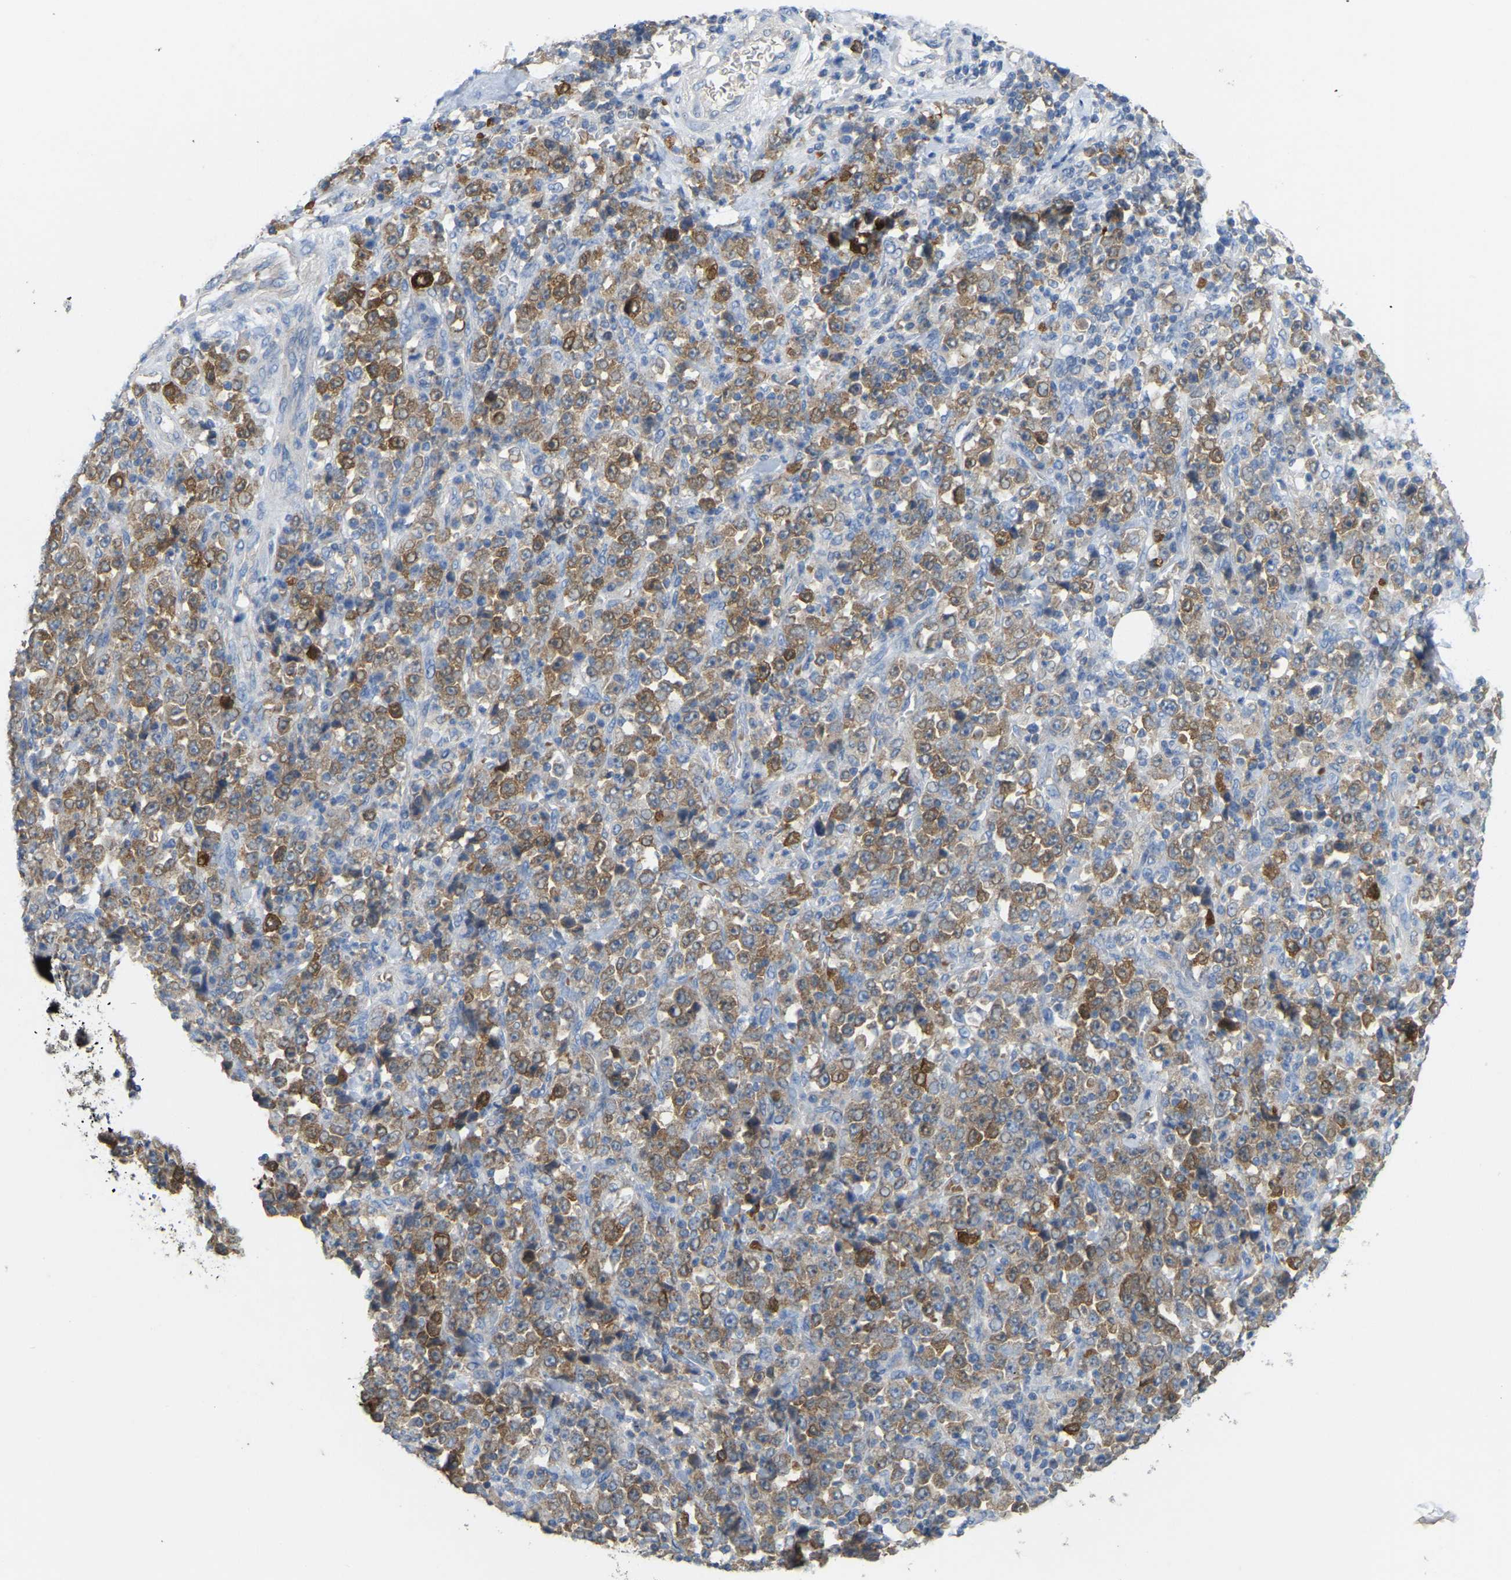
{"staining": {"intensity": "moderate", "quantity": ">75%", "location": "cytoplasmic/membranous"}, "tissue": "stomach cancer", "cell_type": "Tumor cells", "image_type": "cancer", "snomed": [{"axis": "morphology", "description": "Normal tissue, NOS"}, {"axis": "morphology", "description": "Adenocarcinoma, NOS"}, {"axis": "topography", "description": "Stomach, upper"}, {"axis": "topography", "description": "Stomach"}], "caption": "DAB immunohistochemical staining of stomach cancer (adenocarcinoma) reveals moderate cytoplasmic/membranous protein positivity in about >75% of tumor cells.", "gene": "SERPINB5", "patient": {"sex": "male", "age": 59}}